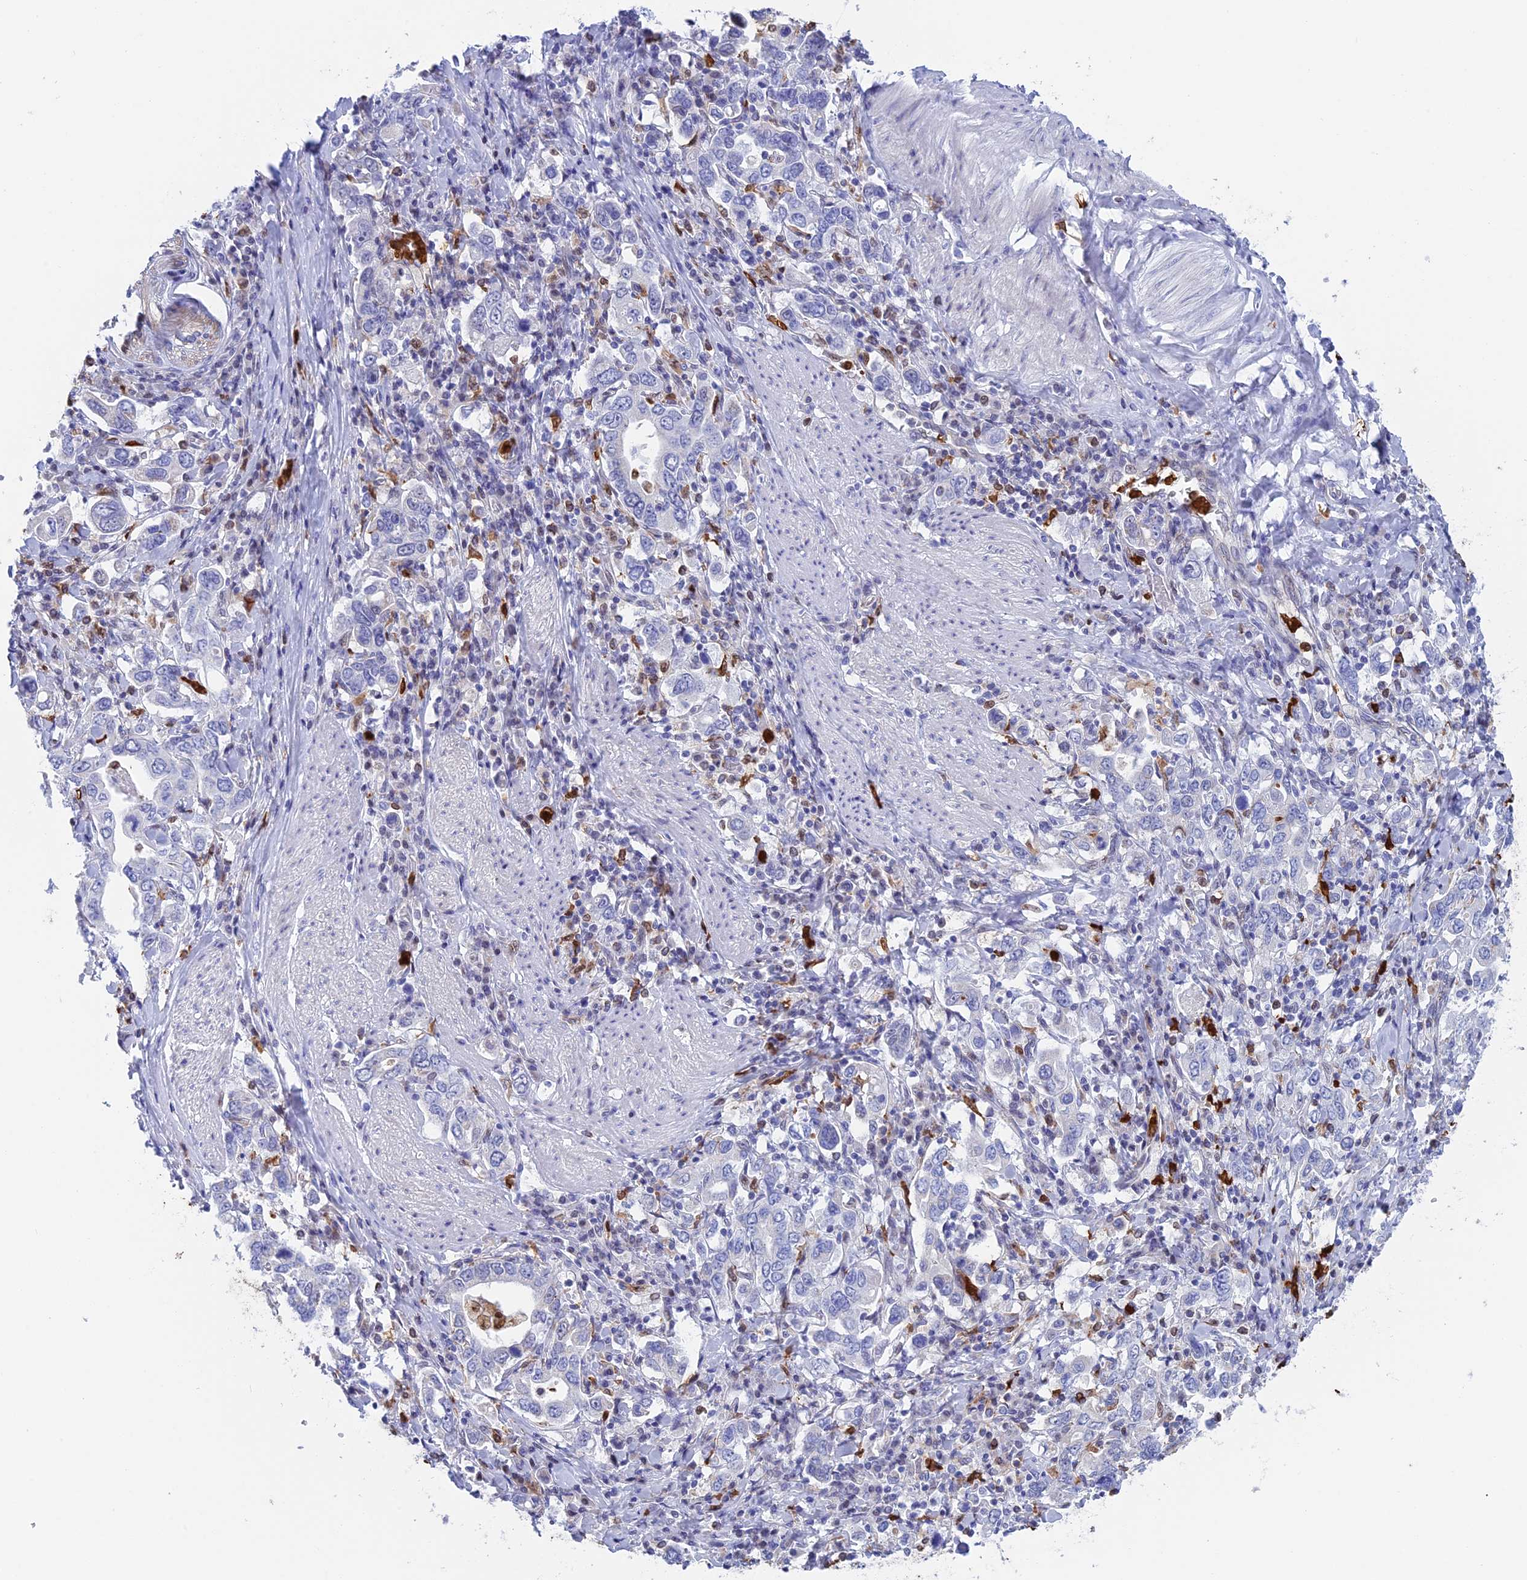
{"staining": {"intensity": "negative", "quantity": "none", "location": "none"}, "tissue": "stomach cancer", "cell_type": "Tumor cells", "image_type": "cancer", "snomed": [{"axis": "morphology", "description": "Adenocarcinoma, NOS"}, {"axis": "topography", "description": "Stomach, upper"}], "caption": "Tumor cells show no significant positivity in stomach cancer (adenocarcinoma).", "gene": "SLC26A1", "patient": {"sex": "male", "age": 62}}